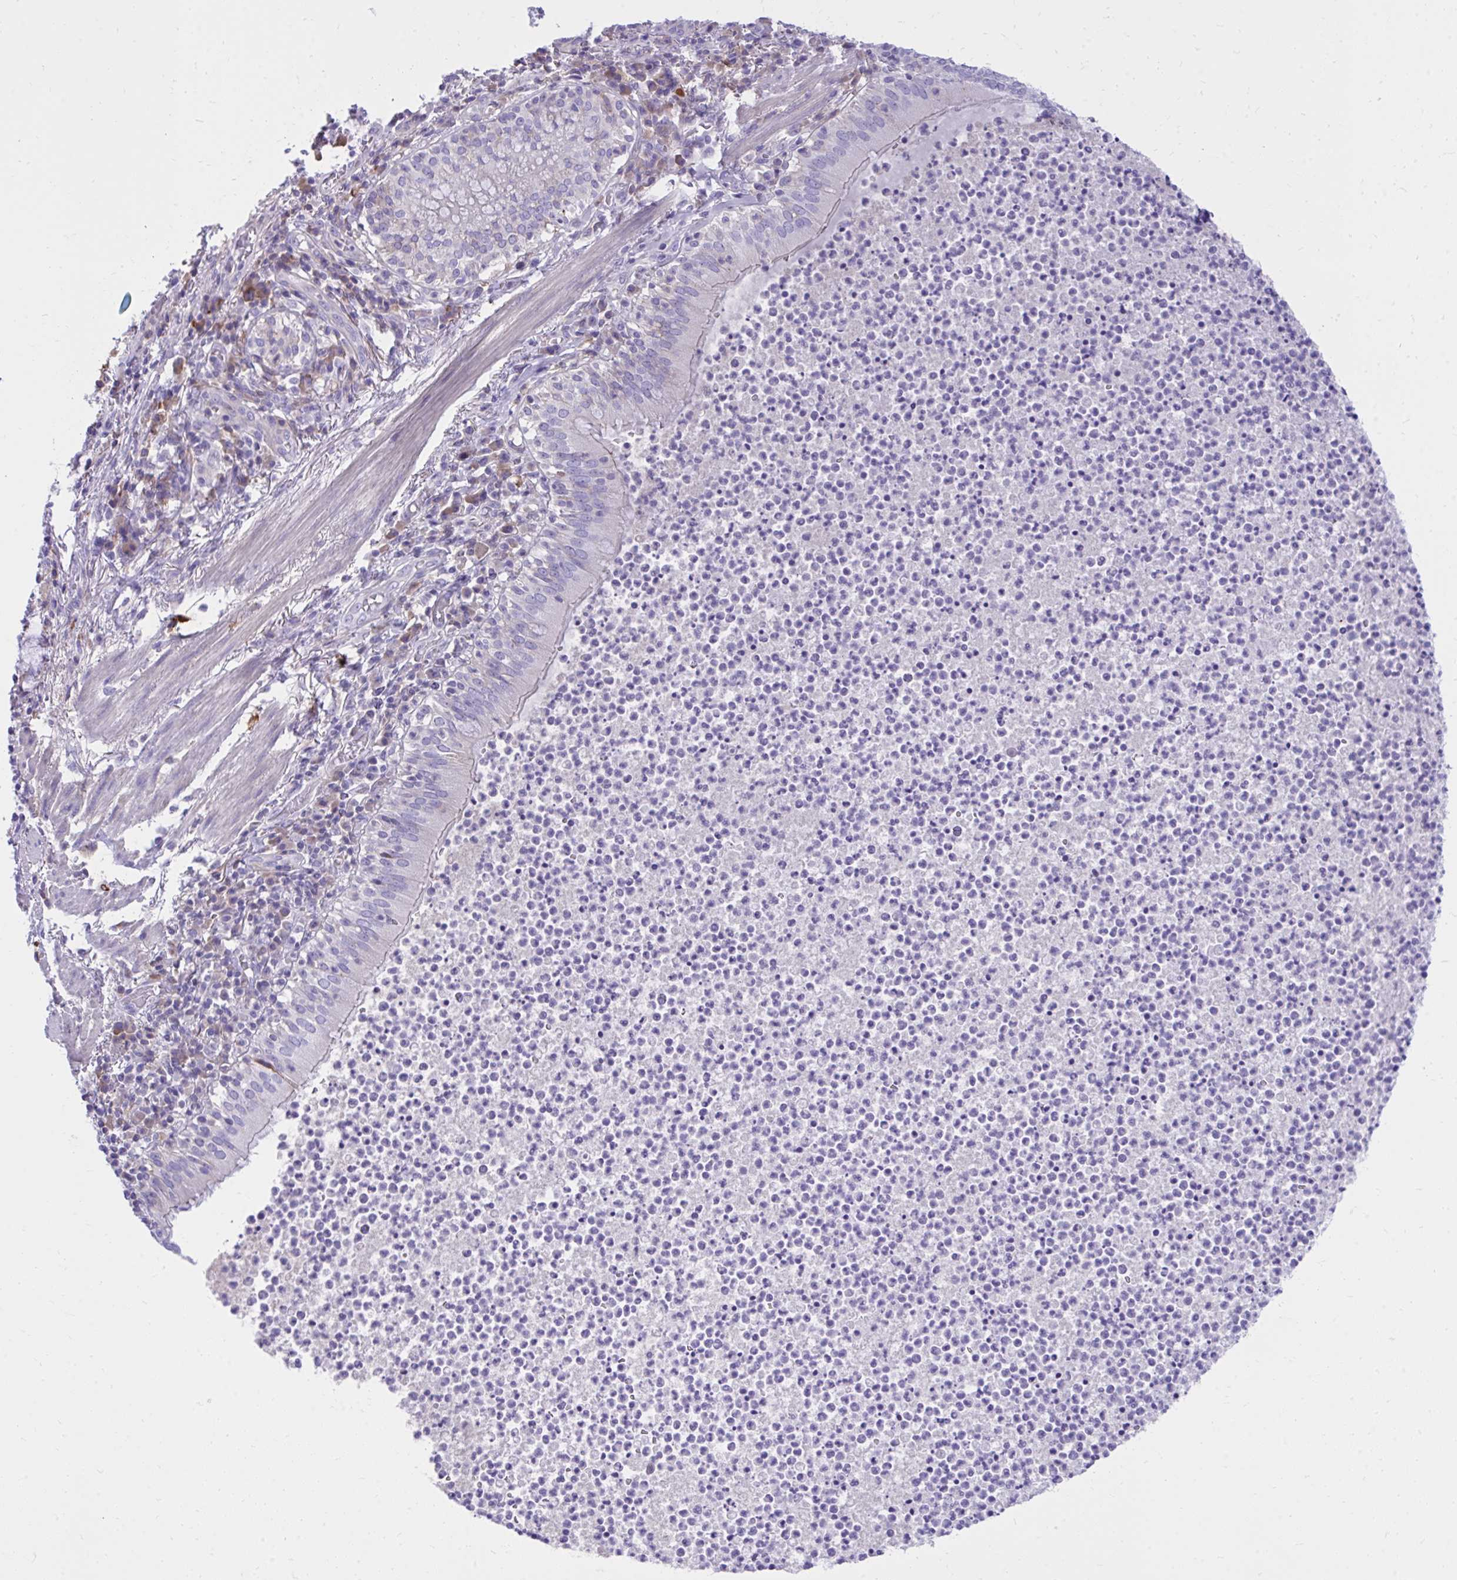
{"staining": {"intensity": "negative", "quantity": "none", "location": "none"}, "tissue": "bronchus", "cell_type": "Respiratory epithelial cells", "image_type": "normal", "snomed": [{"axis": "morphology", "description": "Normal tissue, NOS"}, {"axis": "topography", "description": "Lymph node"}, {"axis": "topography", "description": "Bronchus"}], "caption": "The photomicrograph shows no staining of respiratory epithelial cells in unremarkable bronchus. (DAB immunohistochemistry (IHC) with hematoxylin counter stain).", "gene": "HRG", "patient": {"sex": "male", "age": 56}}